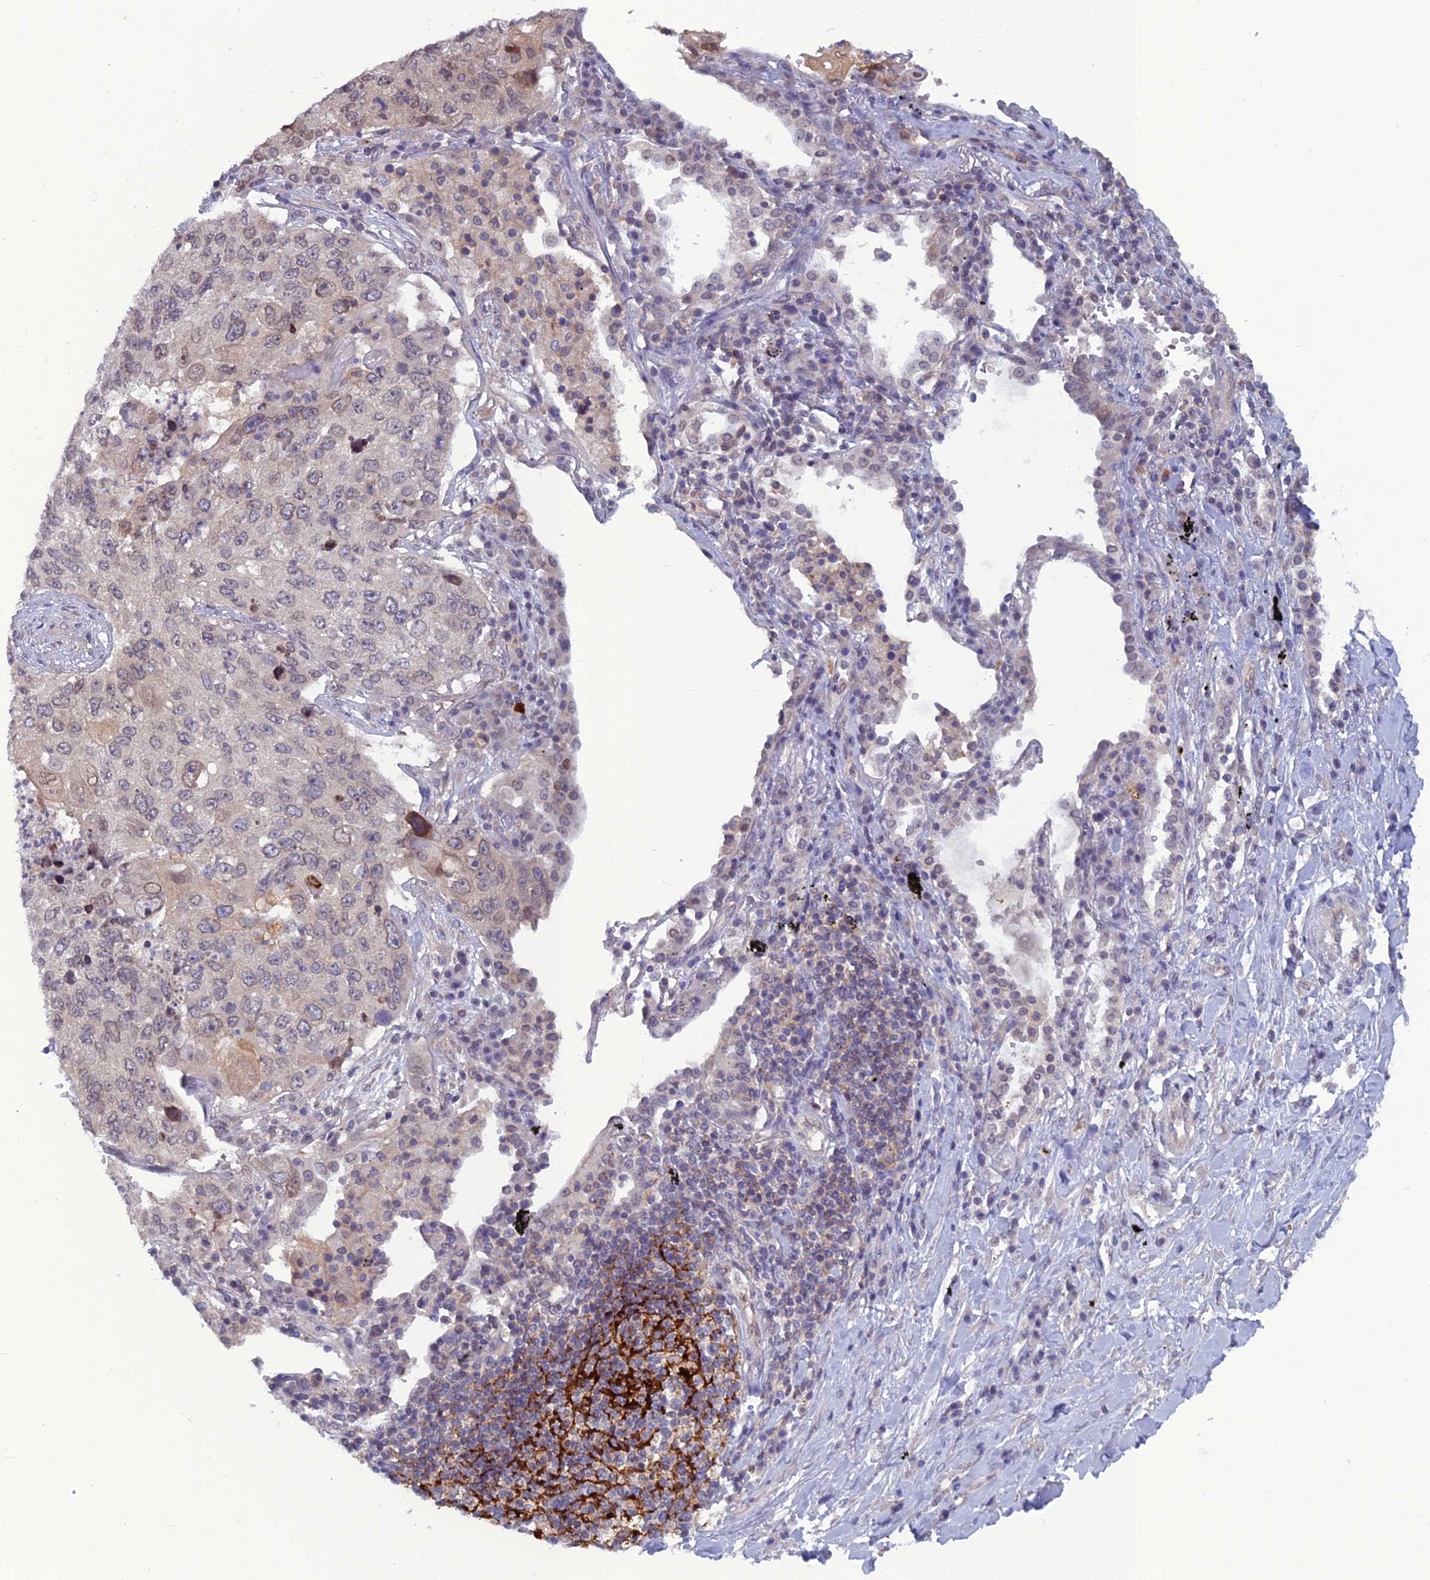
{"staining": {"intensity": "weak", "quantity": "<25%", "location": "cytoplasmic/membranous,nuclear"}, "tissue": "lung cancer", "cell_type": "Tumor cells", "image_type": "cancer", "snomed": [{"axis": "morphology", "description": "Squamous cell carcinoma, NOS"}, {"axis": "topography", "description": "Lung"}], "caption": "DAB (3,3'-diaminobenzidine) immunohistochemical staining of human lung squamous cell carcinoma shows no significant staining in tumor cells.", "gene": "WDR46", "patient": {"sex": "female", "age": 63}}